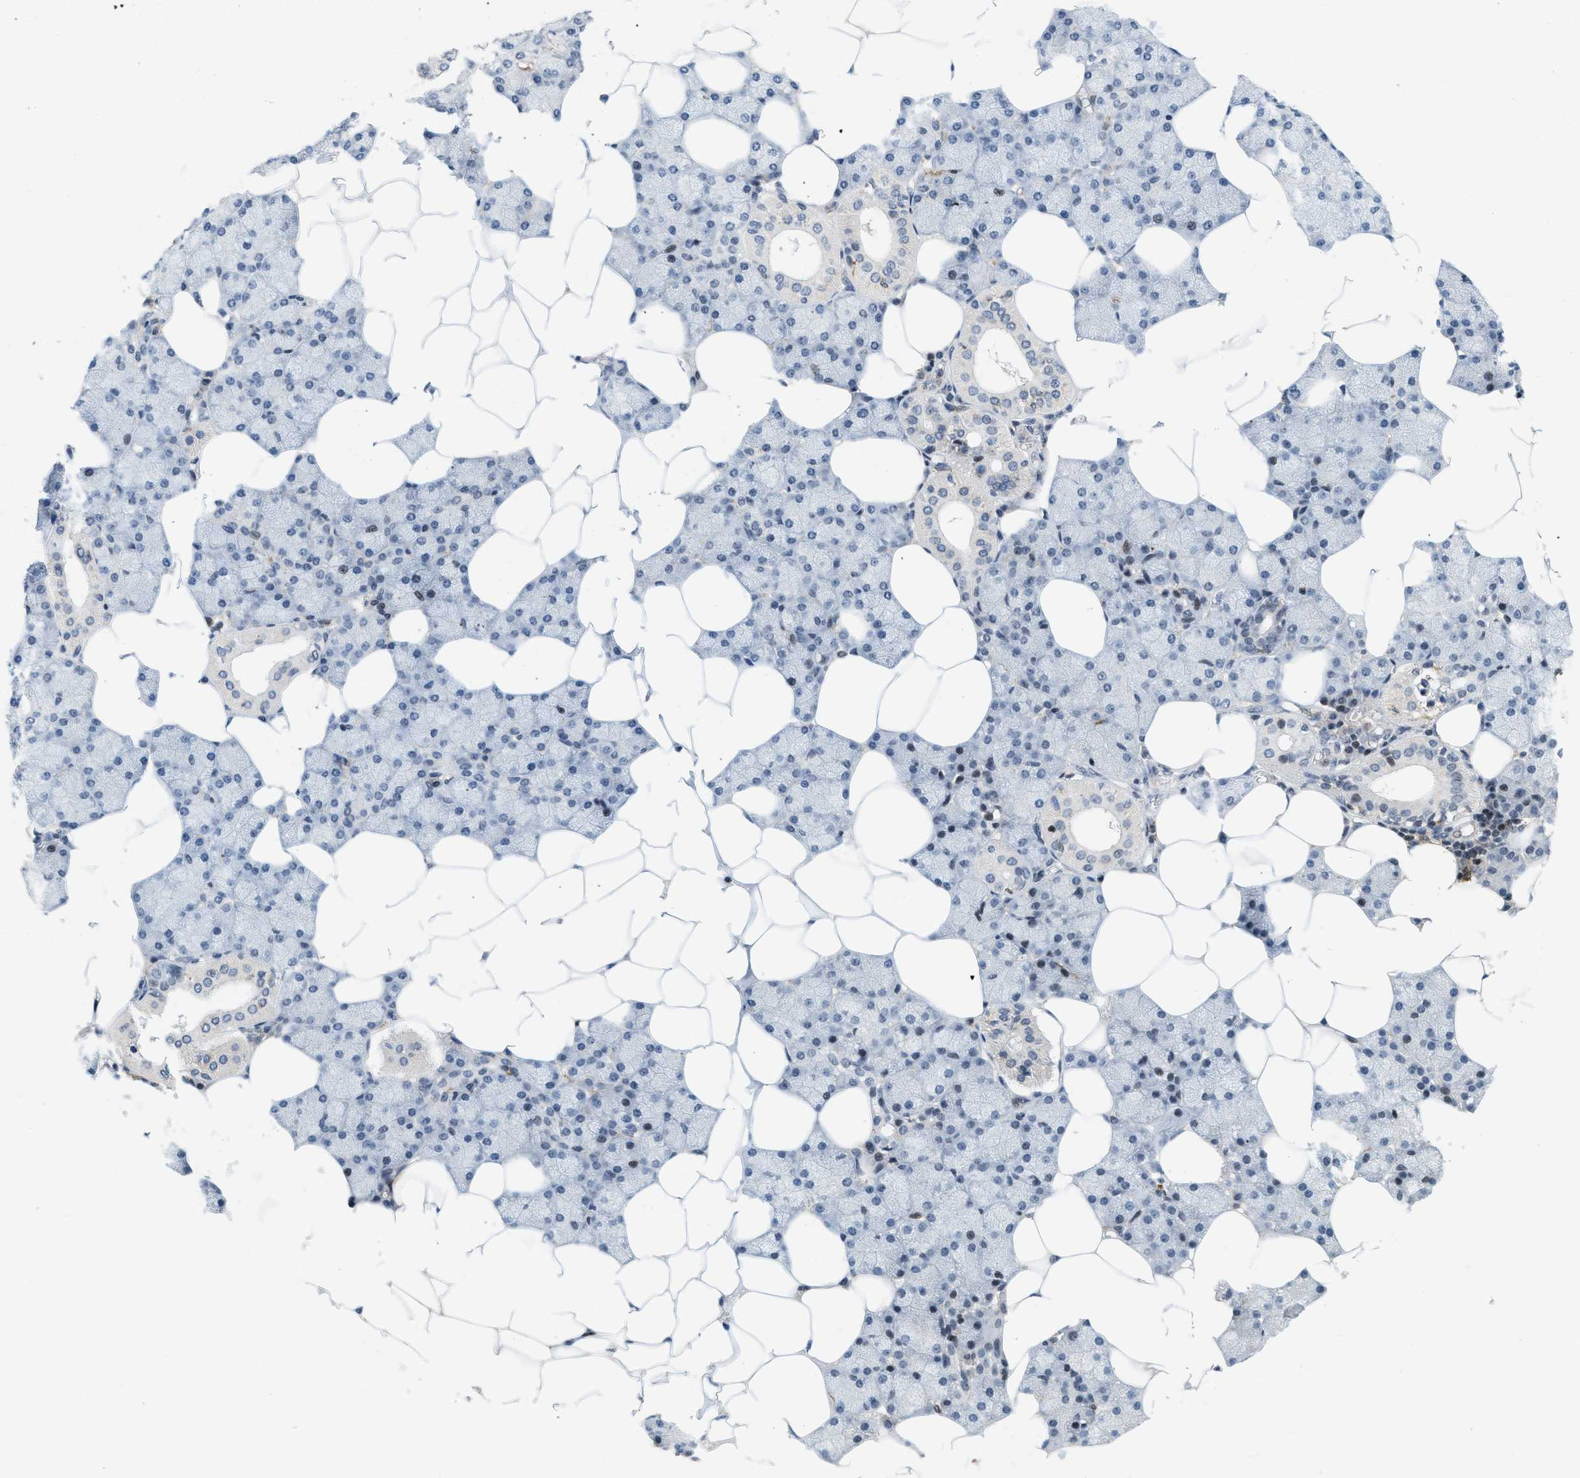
{"staining": {"intensity": "moderate", "quantity": "25%-75%", "location": "nuclear"}, "tissue": "salivary gland", "cell_type": "Glandular cells", "image_type": "normal", "snomed": [{"axis": "morphology", "description": "Normal tissue, NOS"}, {"axis": "topography", "description": "Salivary gland"}], "caption": "A brown stain shows moderate nuclear staining of a protein in glandular cells of benign salivary gland.", "gene": "ING1", "patient": {"sex": "male", "age": 62}}